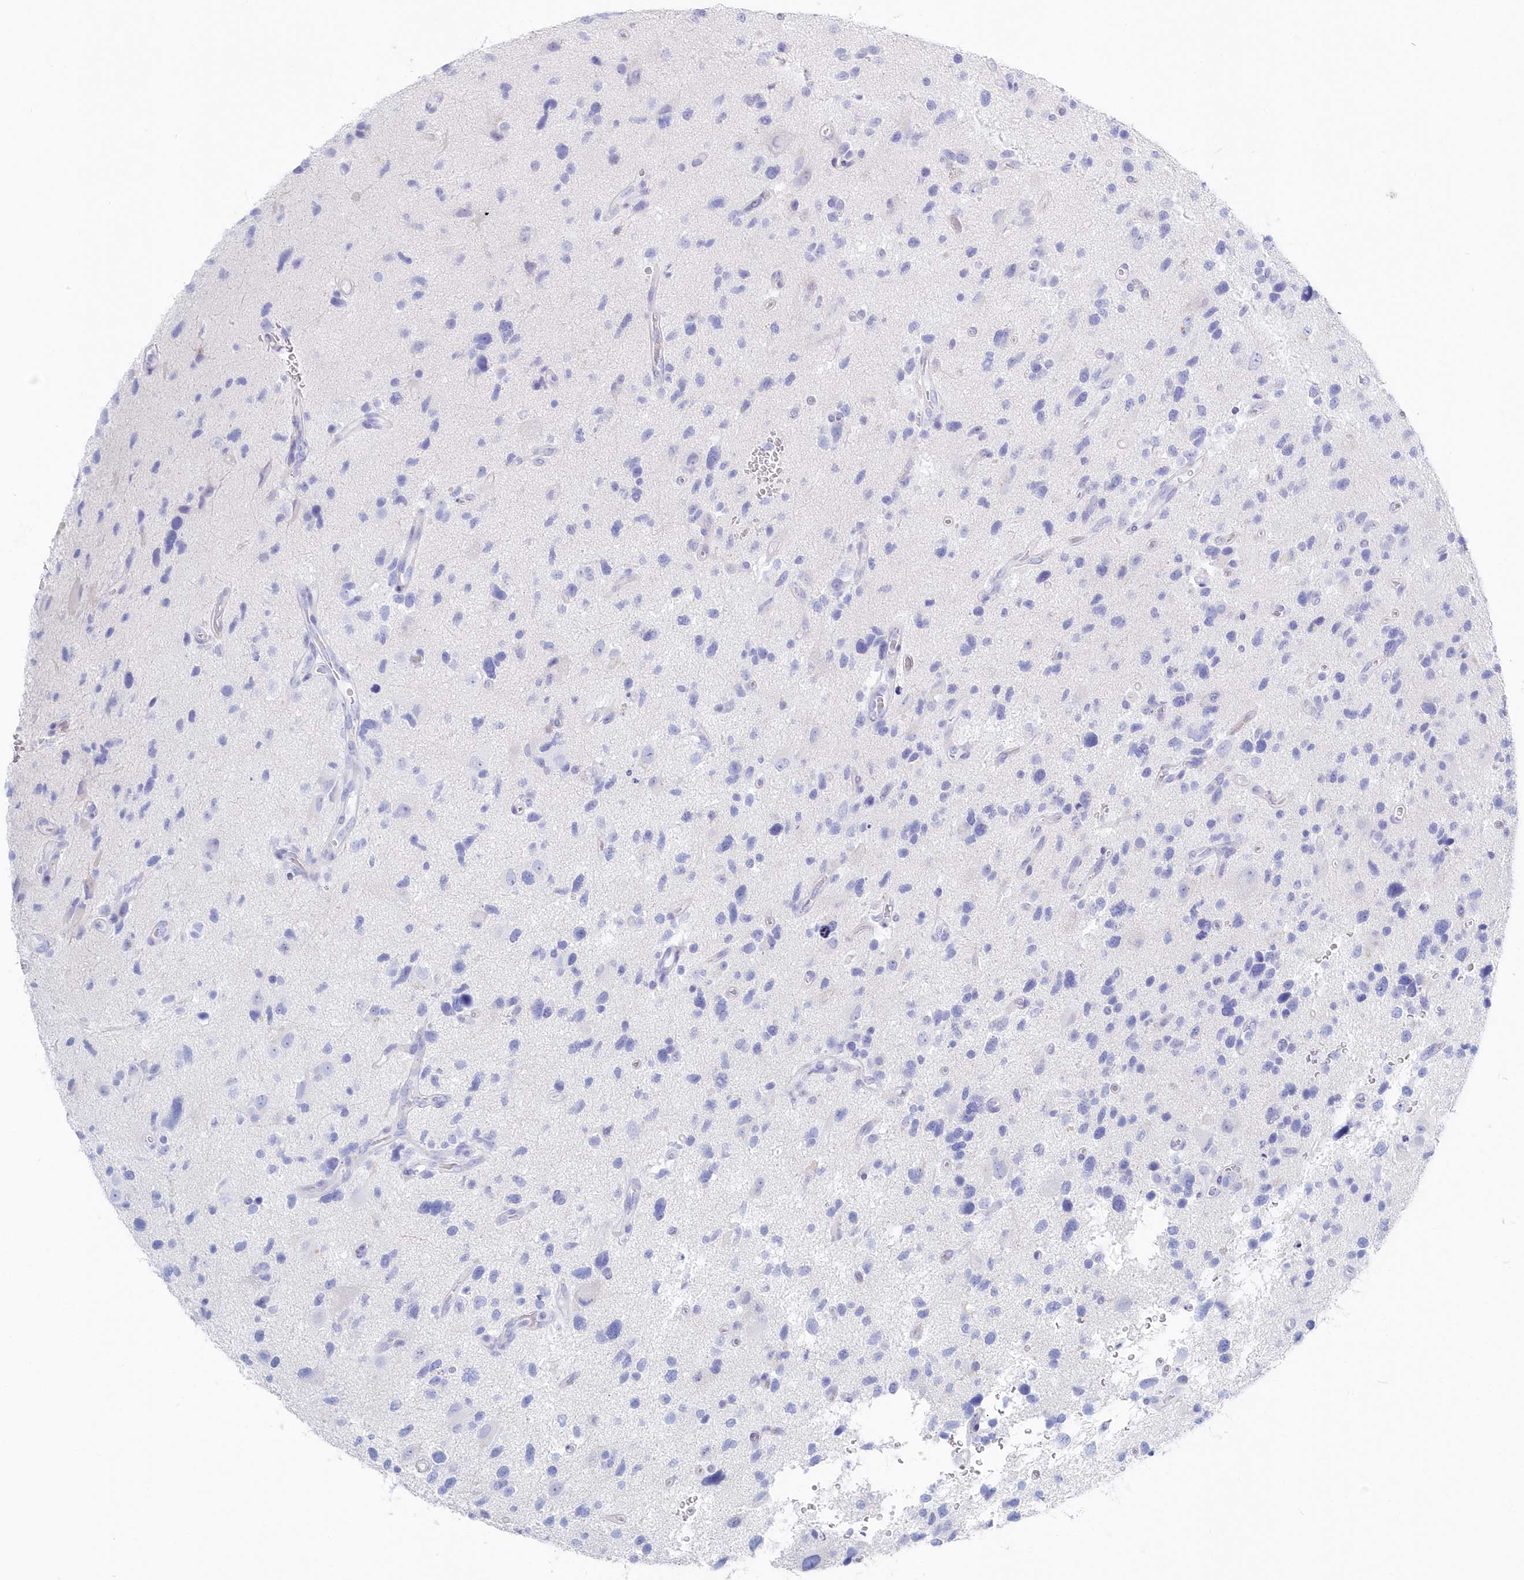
{"staining": {"intensity": "negative", "quantity": "none", "location": "none"}, "tissue": "glioma", "cell_type": "Tumor cells", "image_type": "cancer", "snomed": [{"axis": "morphology", "description": "Glioma, malignant, High grade"}, {"axis": "topography", "description": "Brain"}], "caption": "Tumor cells are negative for protein expression in human glioma. The staining was performed using DAB to visualize the protein expression in brown, while the nuclei were stained in blue with hematoxylin (Magnification: 20x).", "gene": "CSNK1G2", "patient": {"sex": "male", "age": 33}}